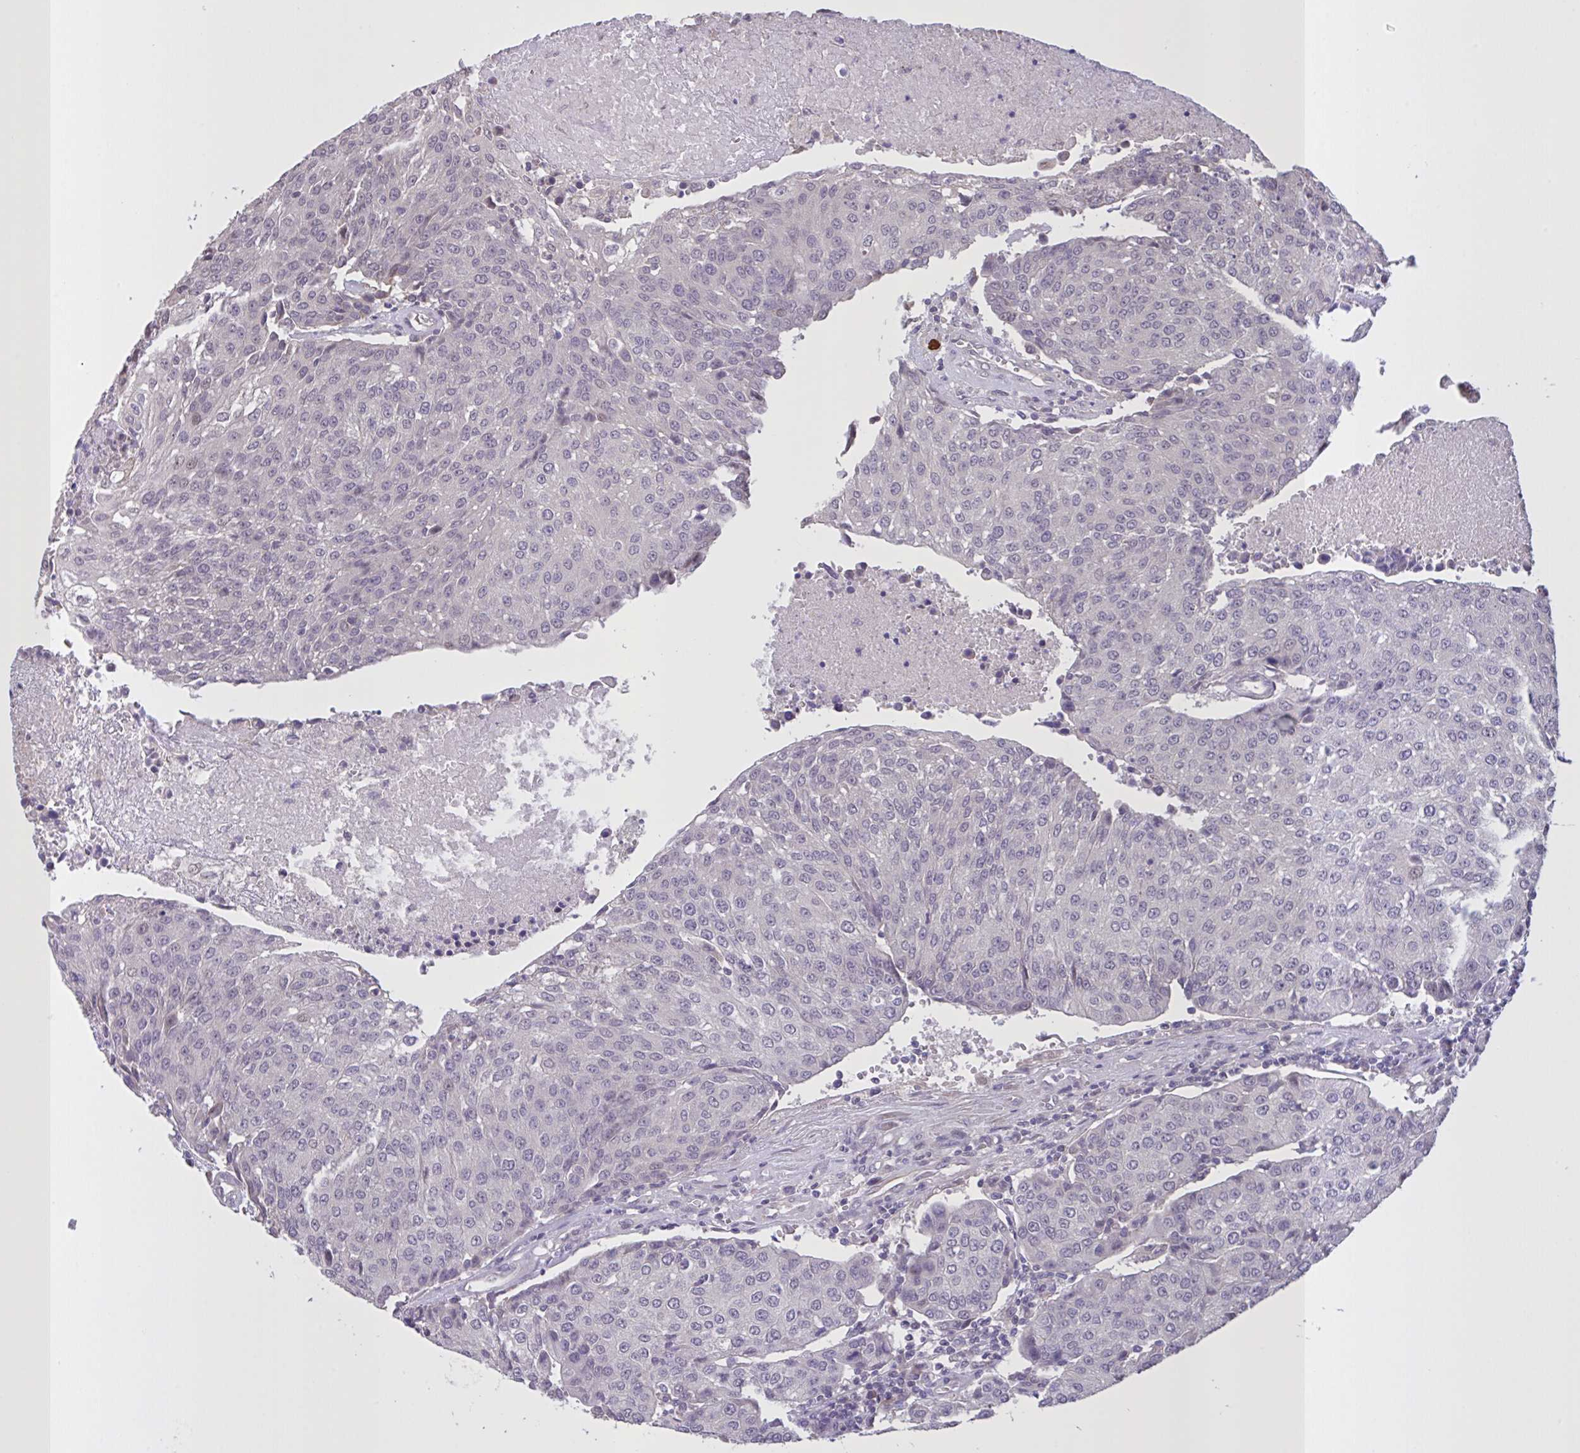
{"staining": {"intensity": "negative", "quantity": "none", "location": "none"}, "tissue": "urothelial cancer", "cell_type": "Tumor cells", "image_type": "cancer", "snomed": [{"axis": "morphology", "description": "Urothelial carcinoma, High grade"}, {"axis": "topography", "description": "Urinary bladder"}], "caption": "This is an IHC micrograph of high-grade urothelial carcinoma. There is no staining in tumor cells.", "gene": "MRGPRX2", "patient": {"sex": "female", "age": 85}}